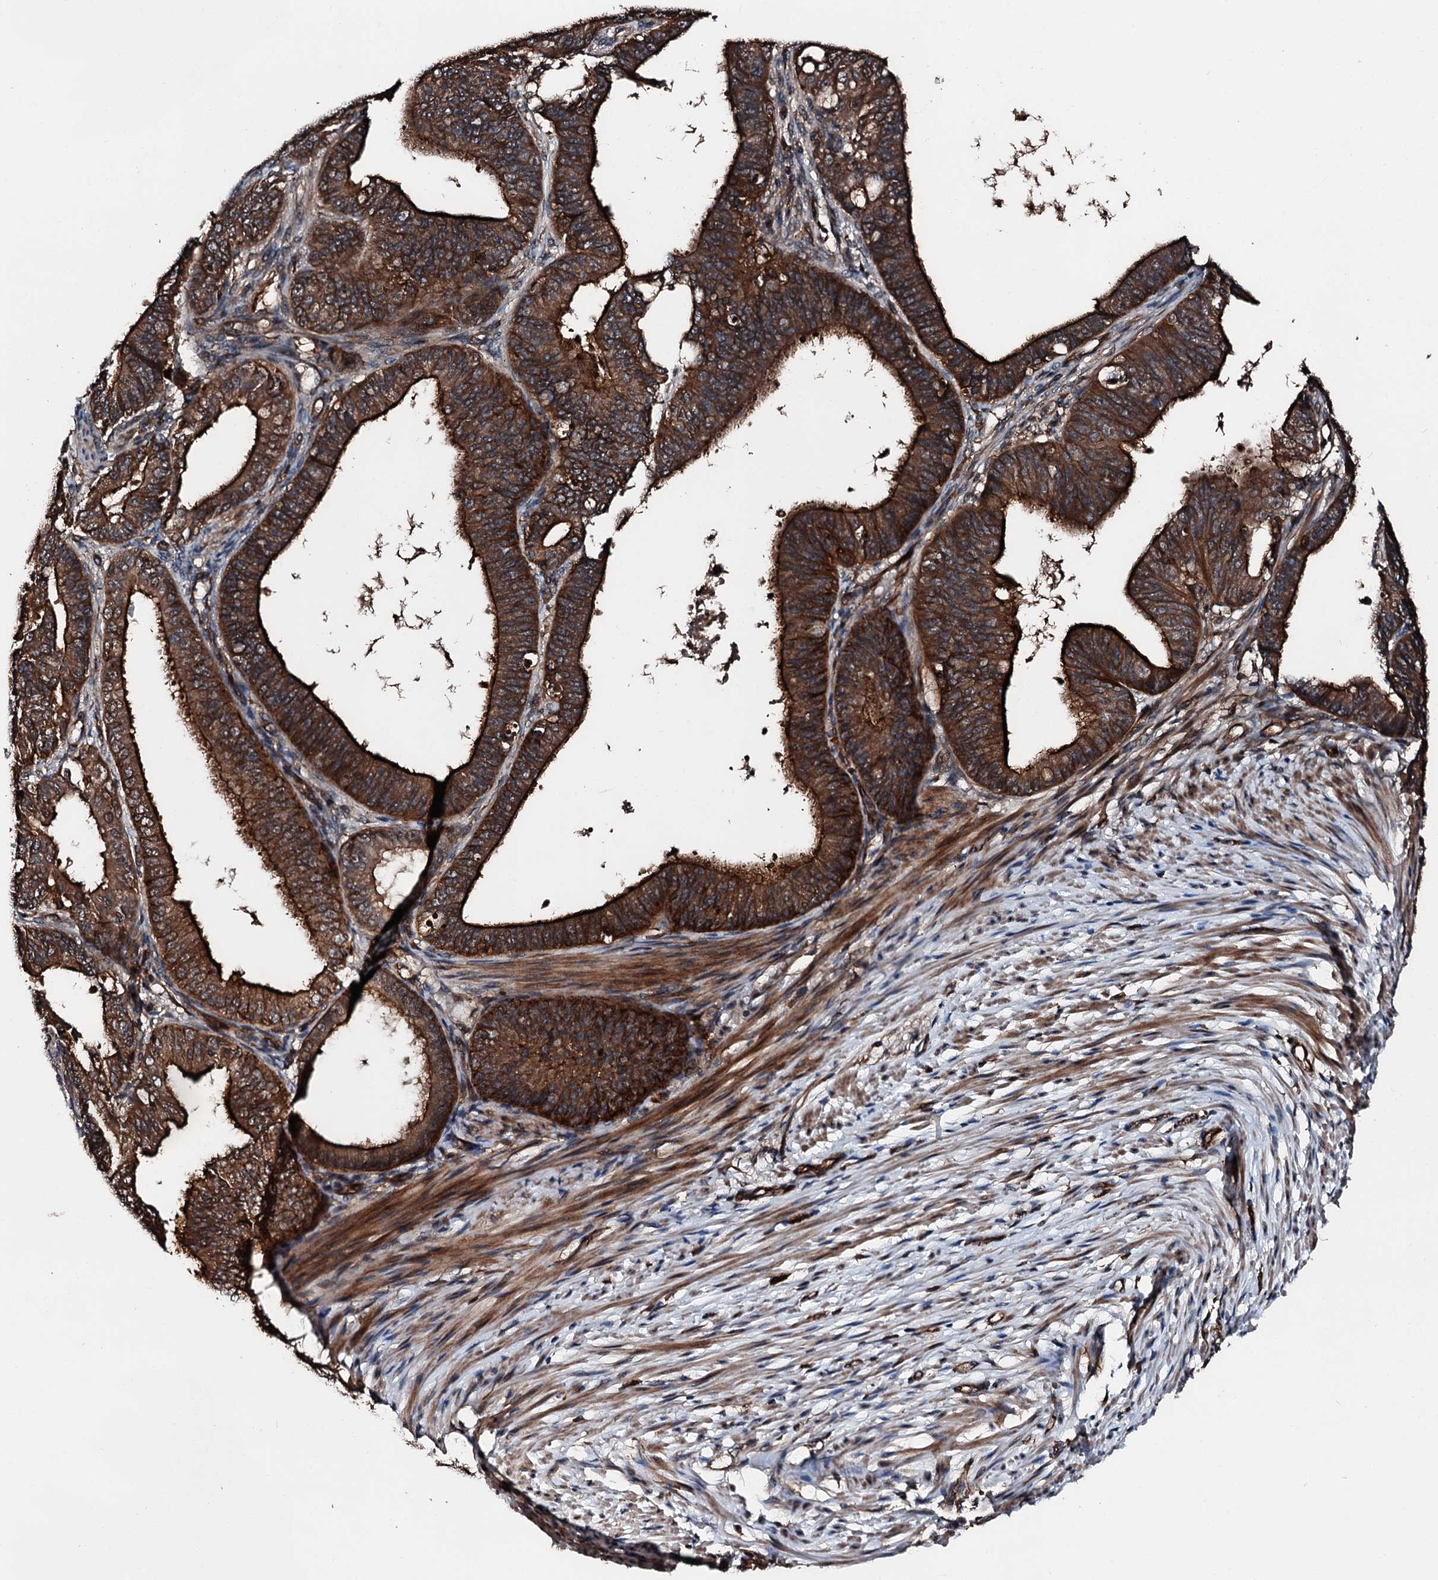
{"staining": {"intensity": "strong", "quantity": ">75%", "location": "cytoplasmic/membranous"}, "tissue": "ovarian cancer", "cell_type": "Tumor cells", "image_type": "cancer", "snomed": [{"axis": "morphology", "description": "Carcinoma, endometroid"}, {"axis": "topography", "description": "Appendix"}, {"axis": "topography", "description": "Ovary"}], "caption": "Immunohistochemical staining of human ovarian endometroid carcinoma shows high levels of strong cytoplasmic/membranous protein staining in about >75% of tumor cells.", "gene": "FGD4", "patient": {"sex": "female", "age": 42}}